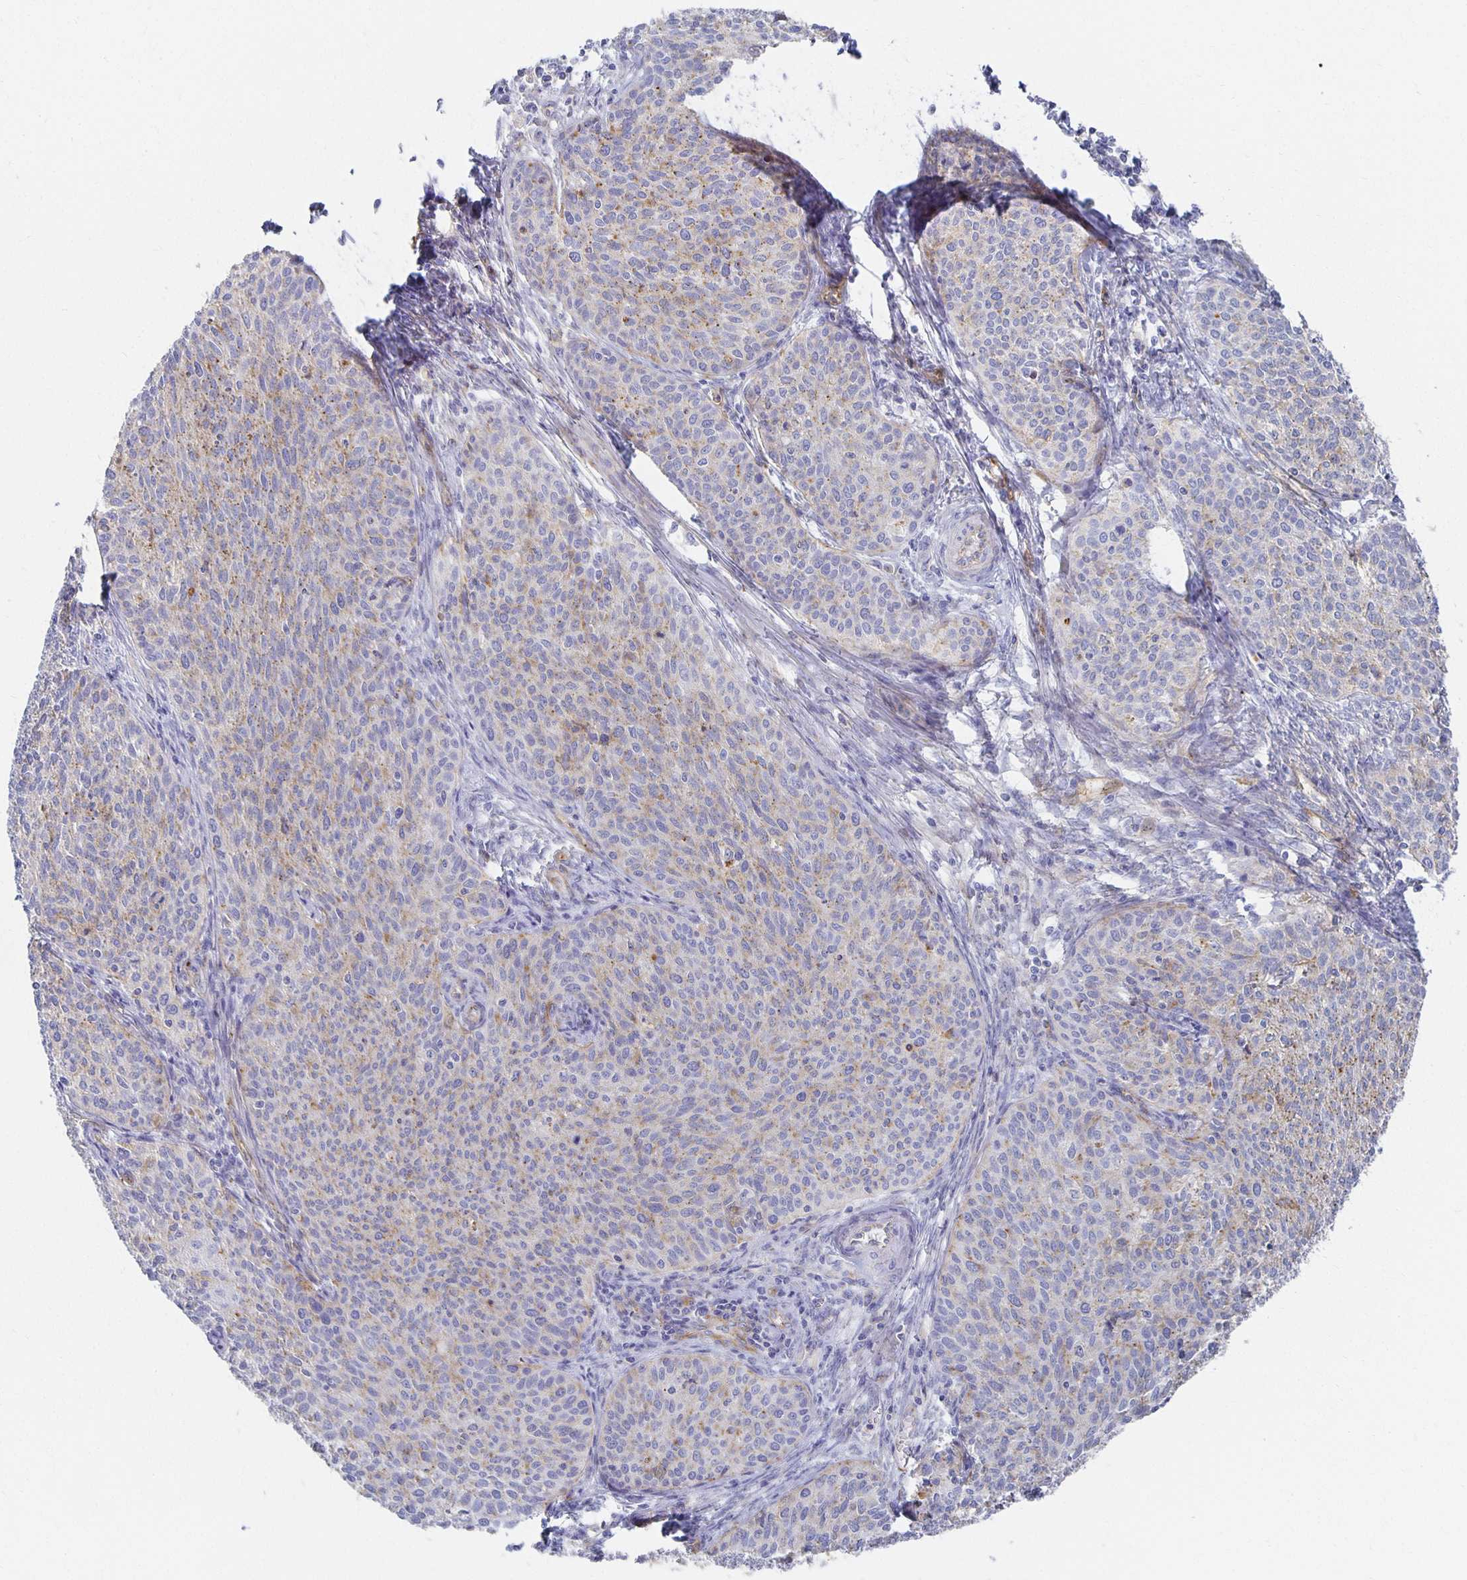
{"staining": {"intensity": "weak", "quantity": "25%-75%", "location": "cytoplasmic/membranous"}, "tissue": "cervical cancer", "cell_type": "Tumor cells", "image_type": "cancer", "snomed": [{"axis": "morphology", "description": "Squamous cell carcinoma, NOS"}, {"axis": "topography", "description": "Cervix"}], "caption": "The photomicrograph demonstrates immunohistochemical staining of cervical squamous cell carcinoma. There is weak cytoplasmic/membranous expression is present in approximately 25%-75% of tumor cells. The staining is performed using DAB brown chromogen to label protein expression. The nuclei are counter-stained blue using hematoxylin.", "gene": "TAAR1", "patient": {"sex": "female", "age": 38}}